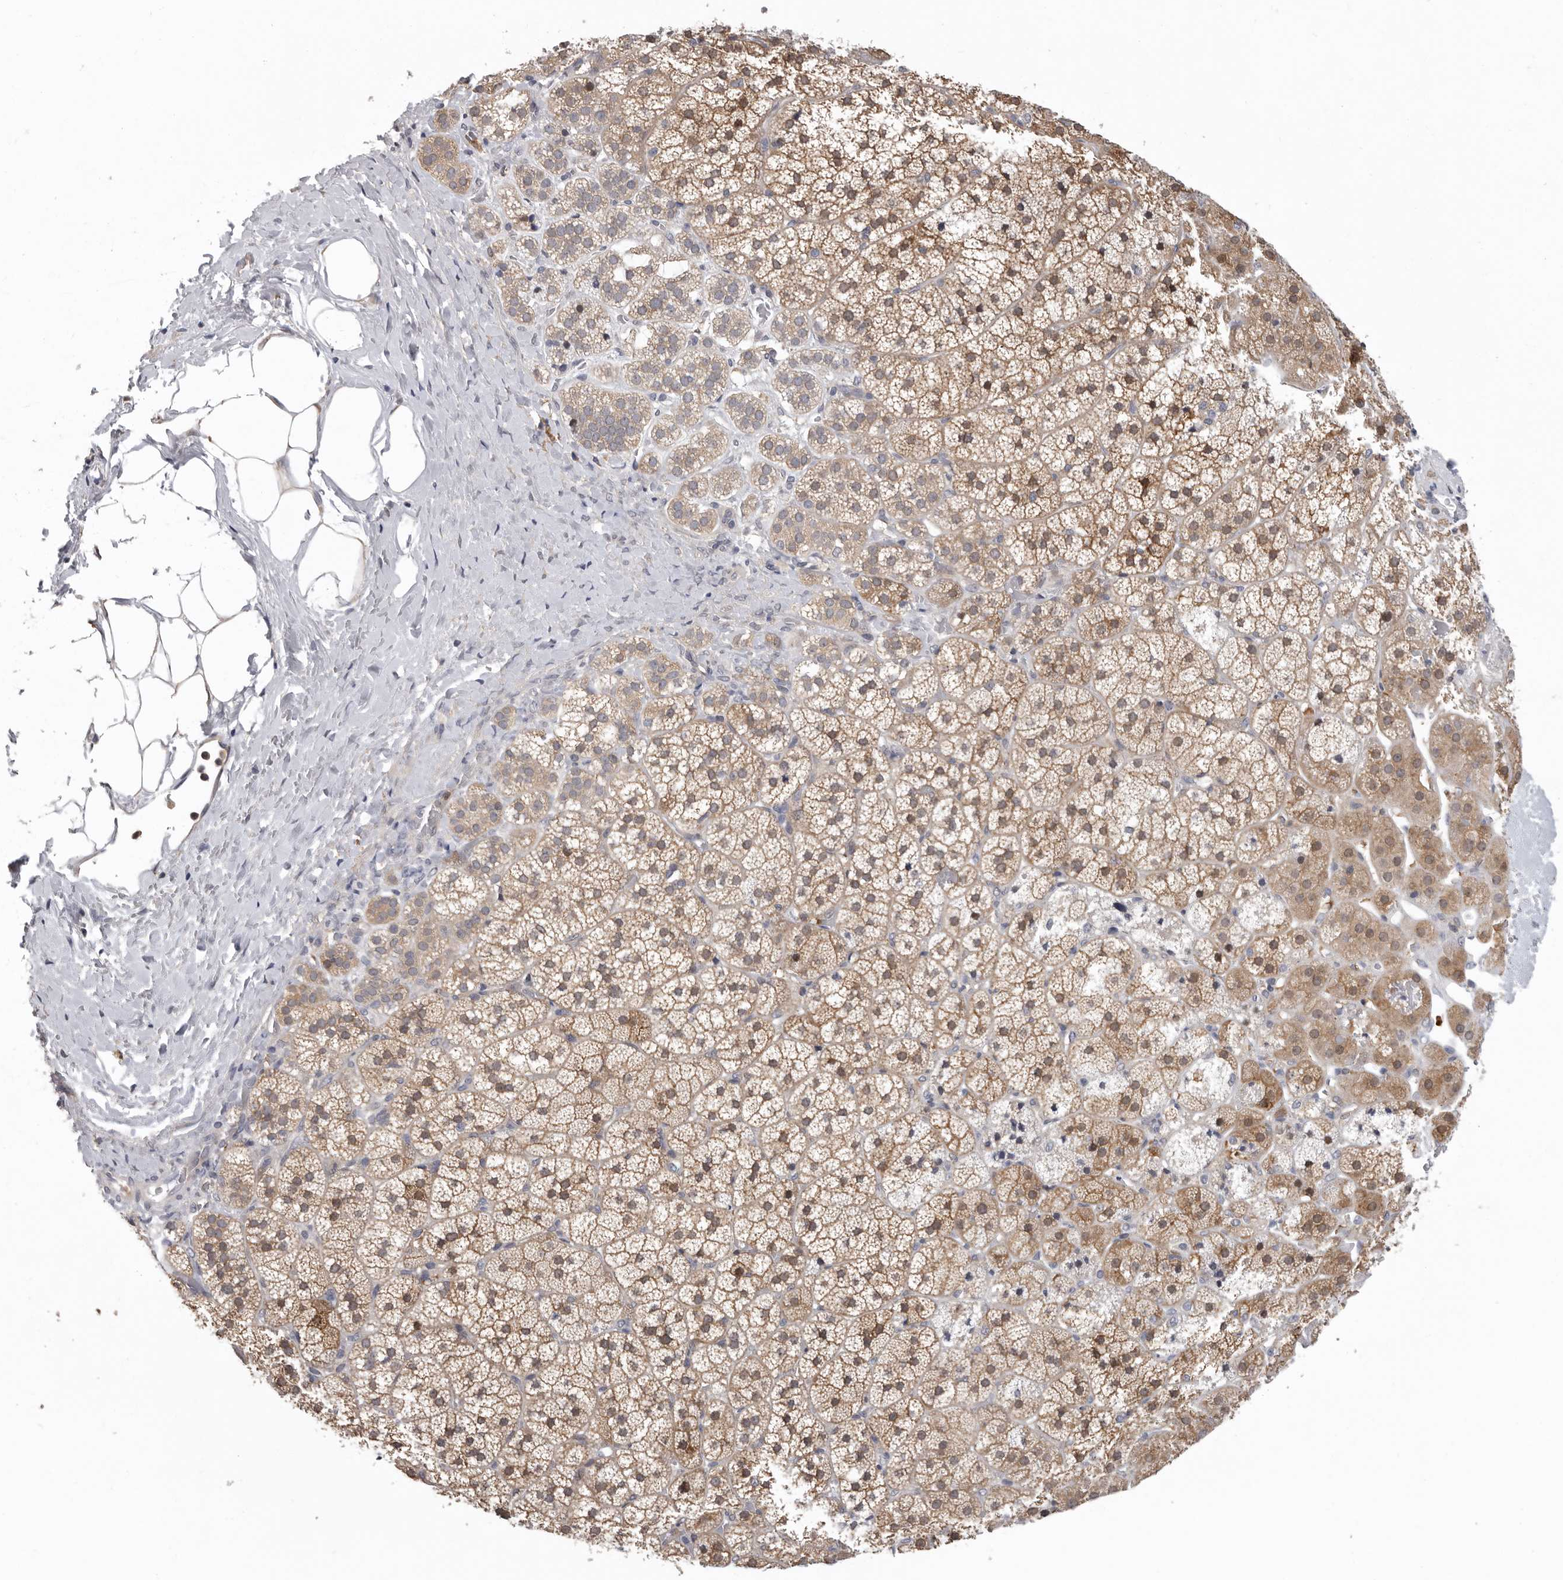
{"staining": {"intensity": "moderate", "quantity": ">75%", "location": "cytoplasmic/membranous"}, "tissue": "adrenal gland", "cell_type": "Glandular cells", "image_type": "normal", "snomed": [{"axis": "morphology", "description": "Normal tissue, NOS"}, {"axis": "topography", "description": "Adrenal gland"}], "caption": "A brown stain shows moderate cytoplasmic/membranous expression of a protein in glandular cells of benign human adrenal gland.", "gene": "RALGPS2", "patient": {"sex": "female", "age": 44}}